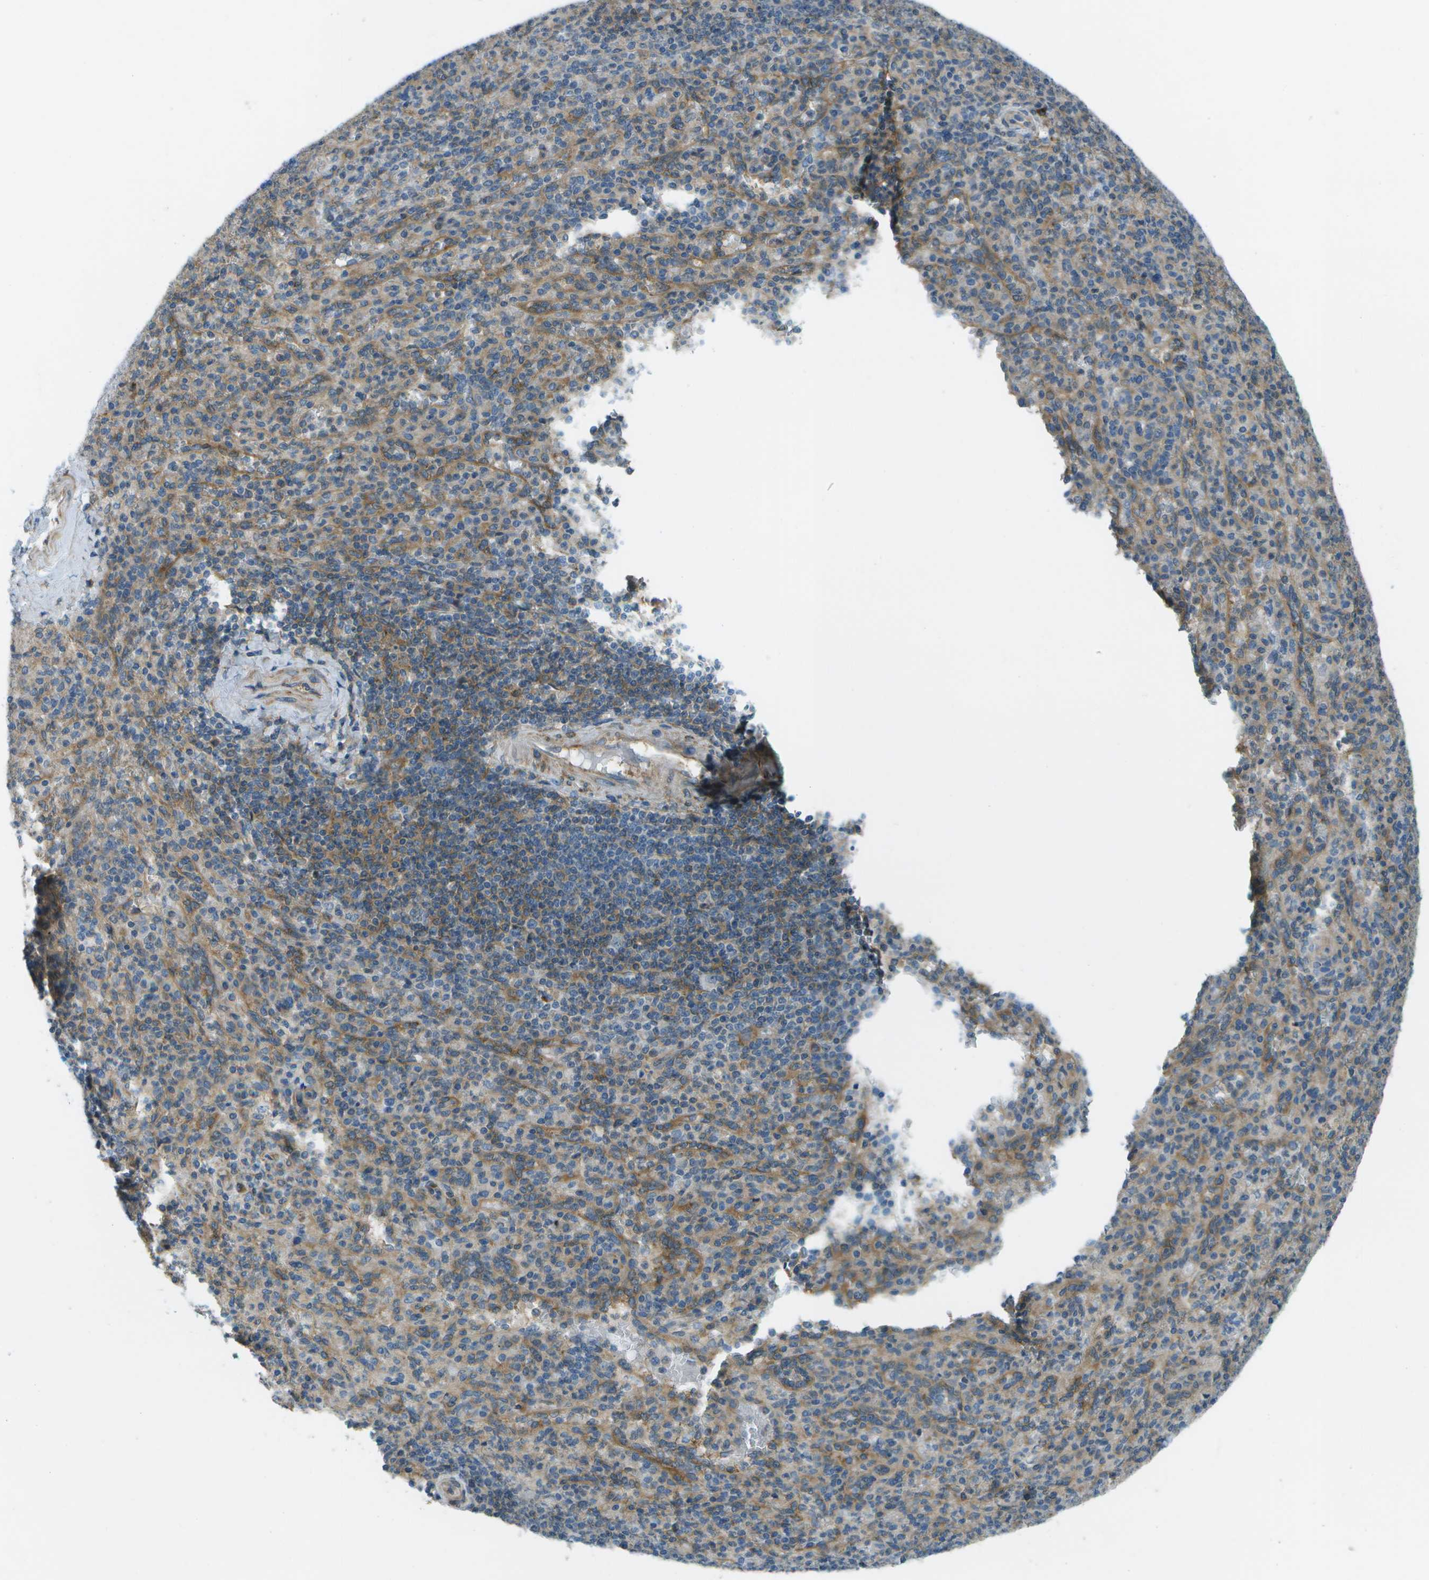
{"staining": {"intensity": "moderate", "quantity": "<25%", "location": "cytoplasmic/membranous"}, "tissue": "spleen", "cell_type": "Cells in red pulp", "image_type": "normal", "snomed": [{"axis": "morphology", "description": "Normal tissue, NOS"}, {"axis": "topography", "description": "Spleen"}], "caption": "This micrograph demonstrates immunohistochemistry staining of normal human spleen, with low moderate cytoplasmic/membranous expression in approximately <25% of cells in red pulp.", "gene": "WNK2", "patient": {"sex": "male", "age": 36}}